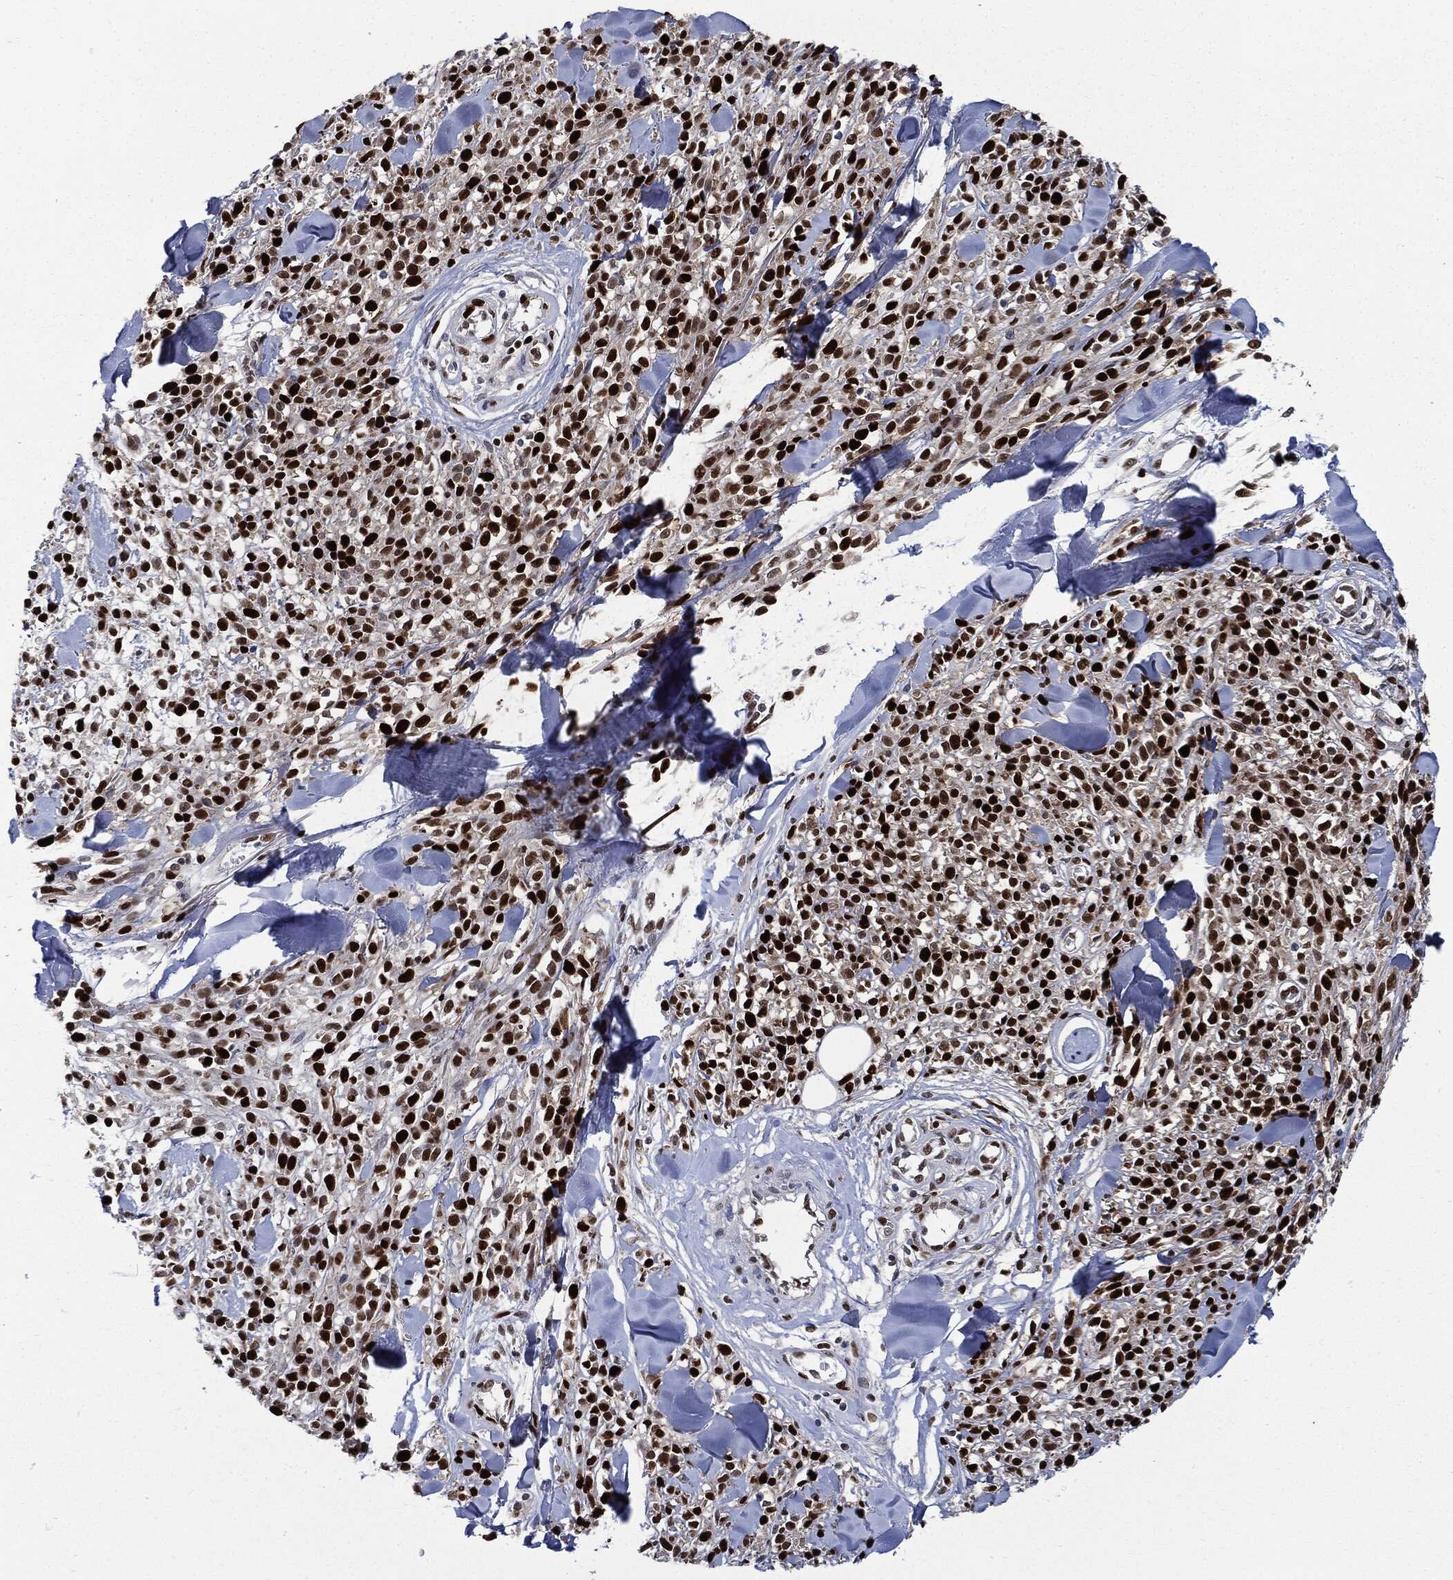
{"staining": {"intensity": "strong", "quantity": ">75%", "location": "nuclear"}, "tissue": "melanoma", "cell_type": "Tumor cells", "image_type": "cancer", "snomed": [{"axis": "morphology", "description": "Malignant melanoma, NOS"}, {"axis": "topography", "description": "Skin"}, {"axis": "topography", "description": "Skin of trunk"}], "caption": "Strong nuclear staining is present in about >75% of tumor cells in melanoma. (DAB IHC with brightfield microscopy, high magnification).", "gene": "PCNA", "patient": {"sex": "male", "age": 74}}